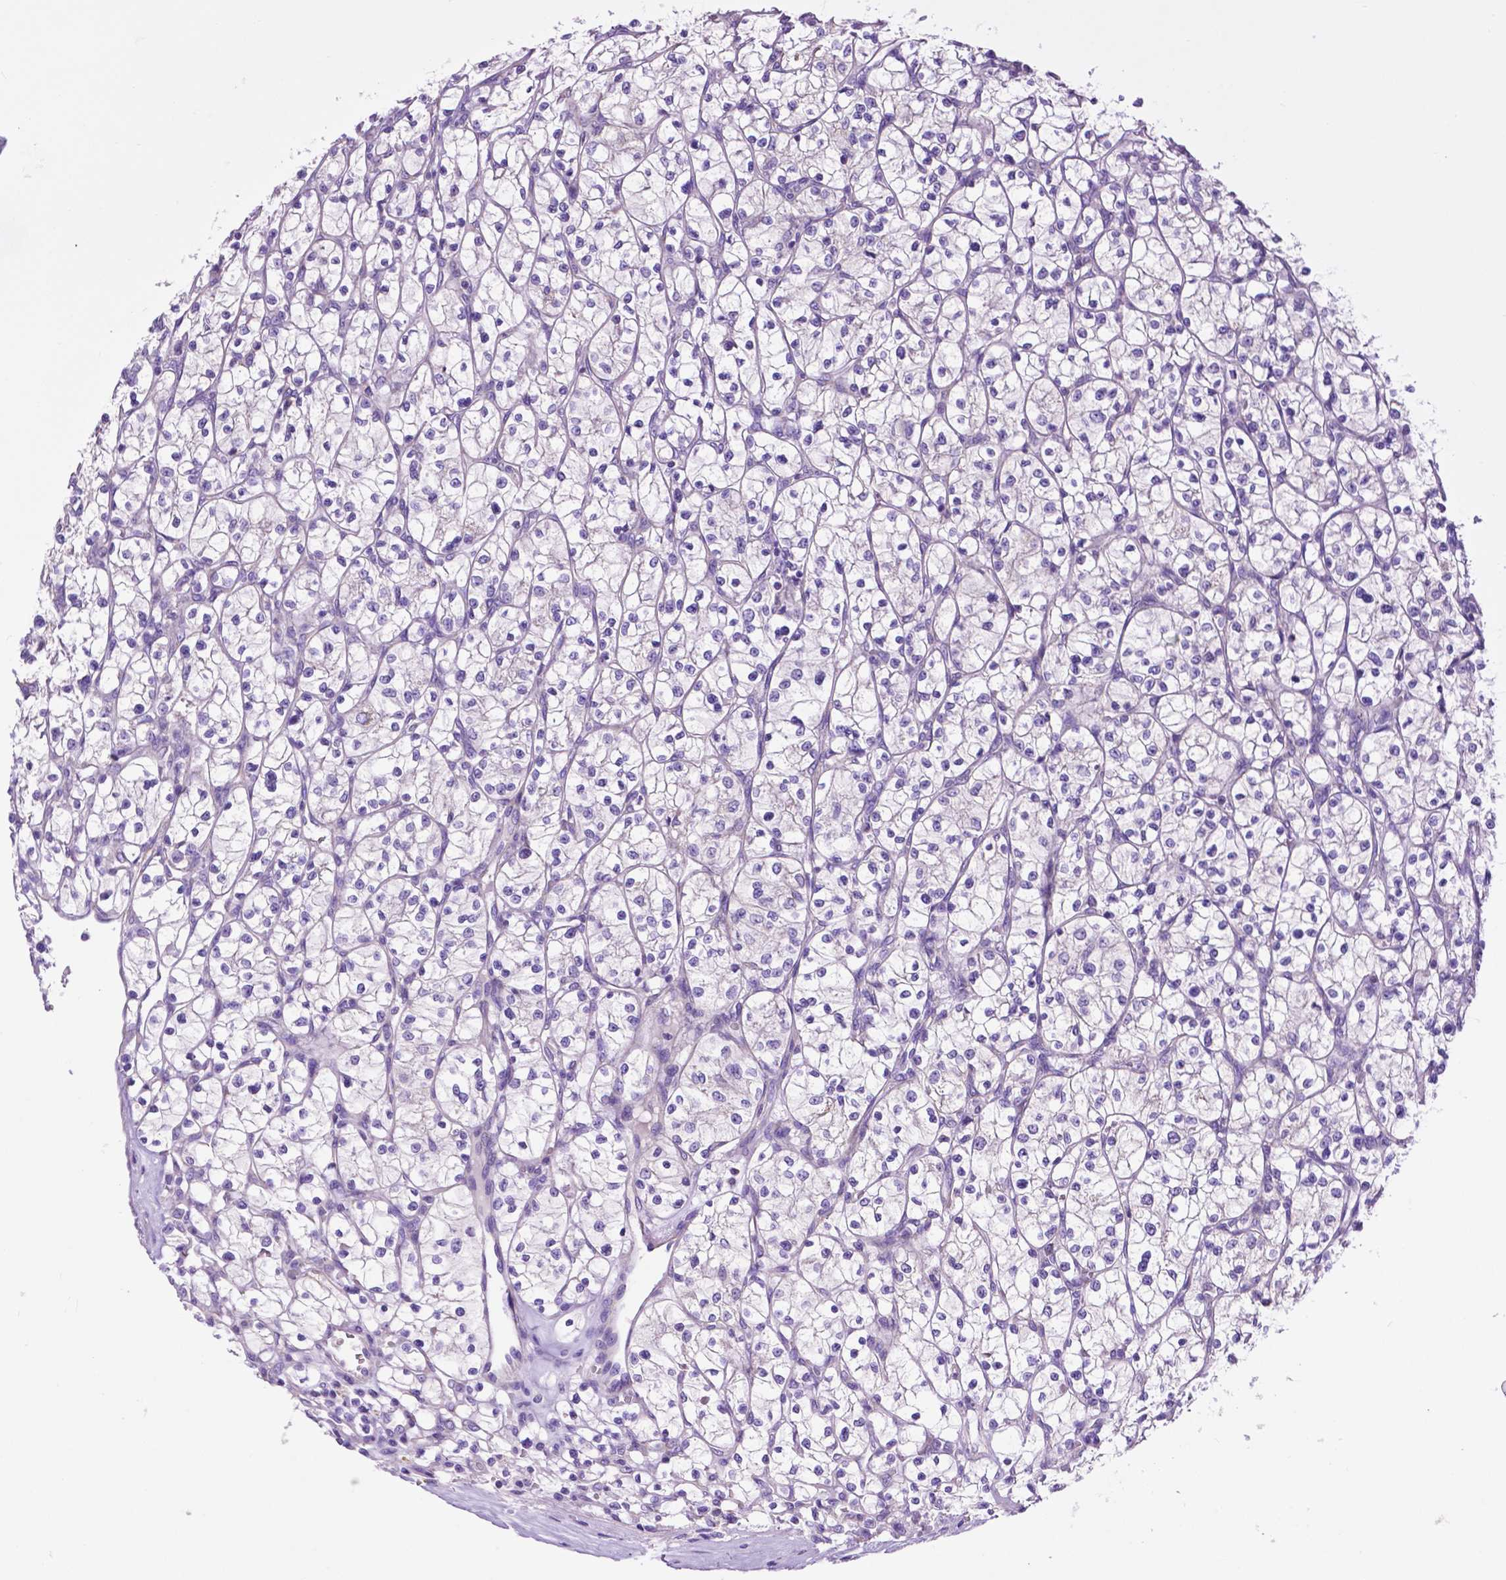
{"staining": {"intensity": "negative", "quantity": "none", "location": "none"}, "tissue": "renal cancer", "cell_type": "Tumor cells", "image_type": "cancer", "snomed": [{"axis": "morphology", "description": "Adenocarcinoma, NOS"}, {"axis": "topography", "description": "Kidney"}], "caption": "Tumor cells are negative for brown protein staining in adenocarcinoma (renal).", "gene": "PHYHIP", "patient": {"sex": "female", "age": 64}}